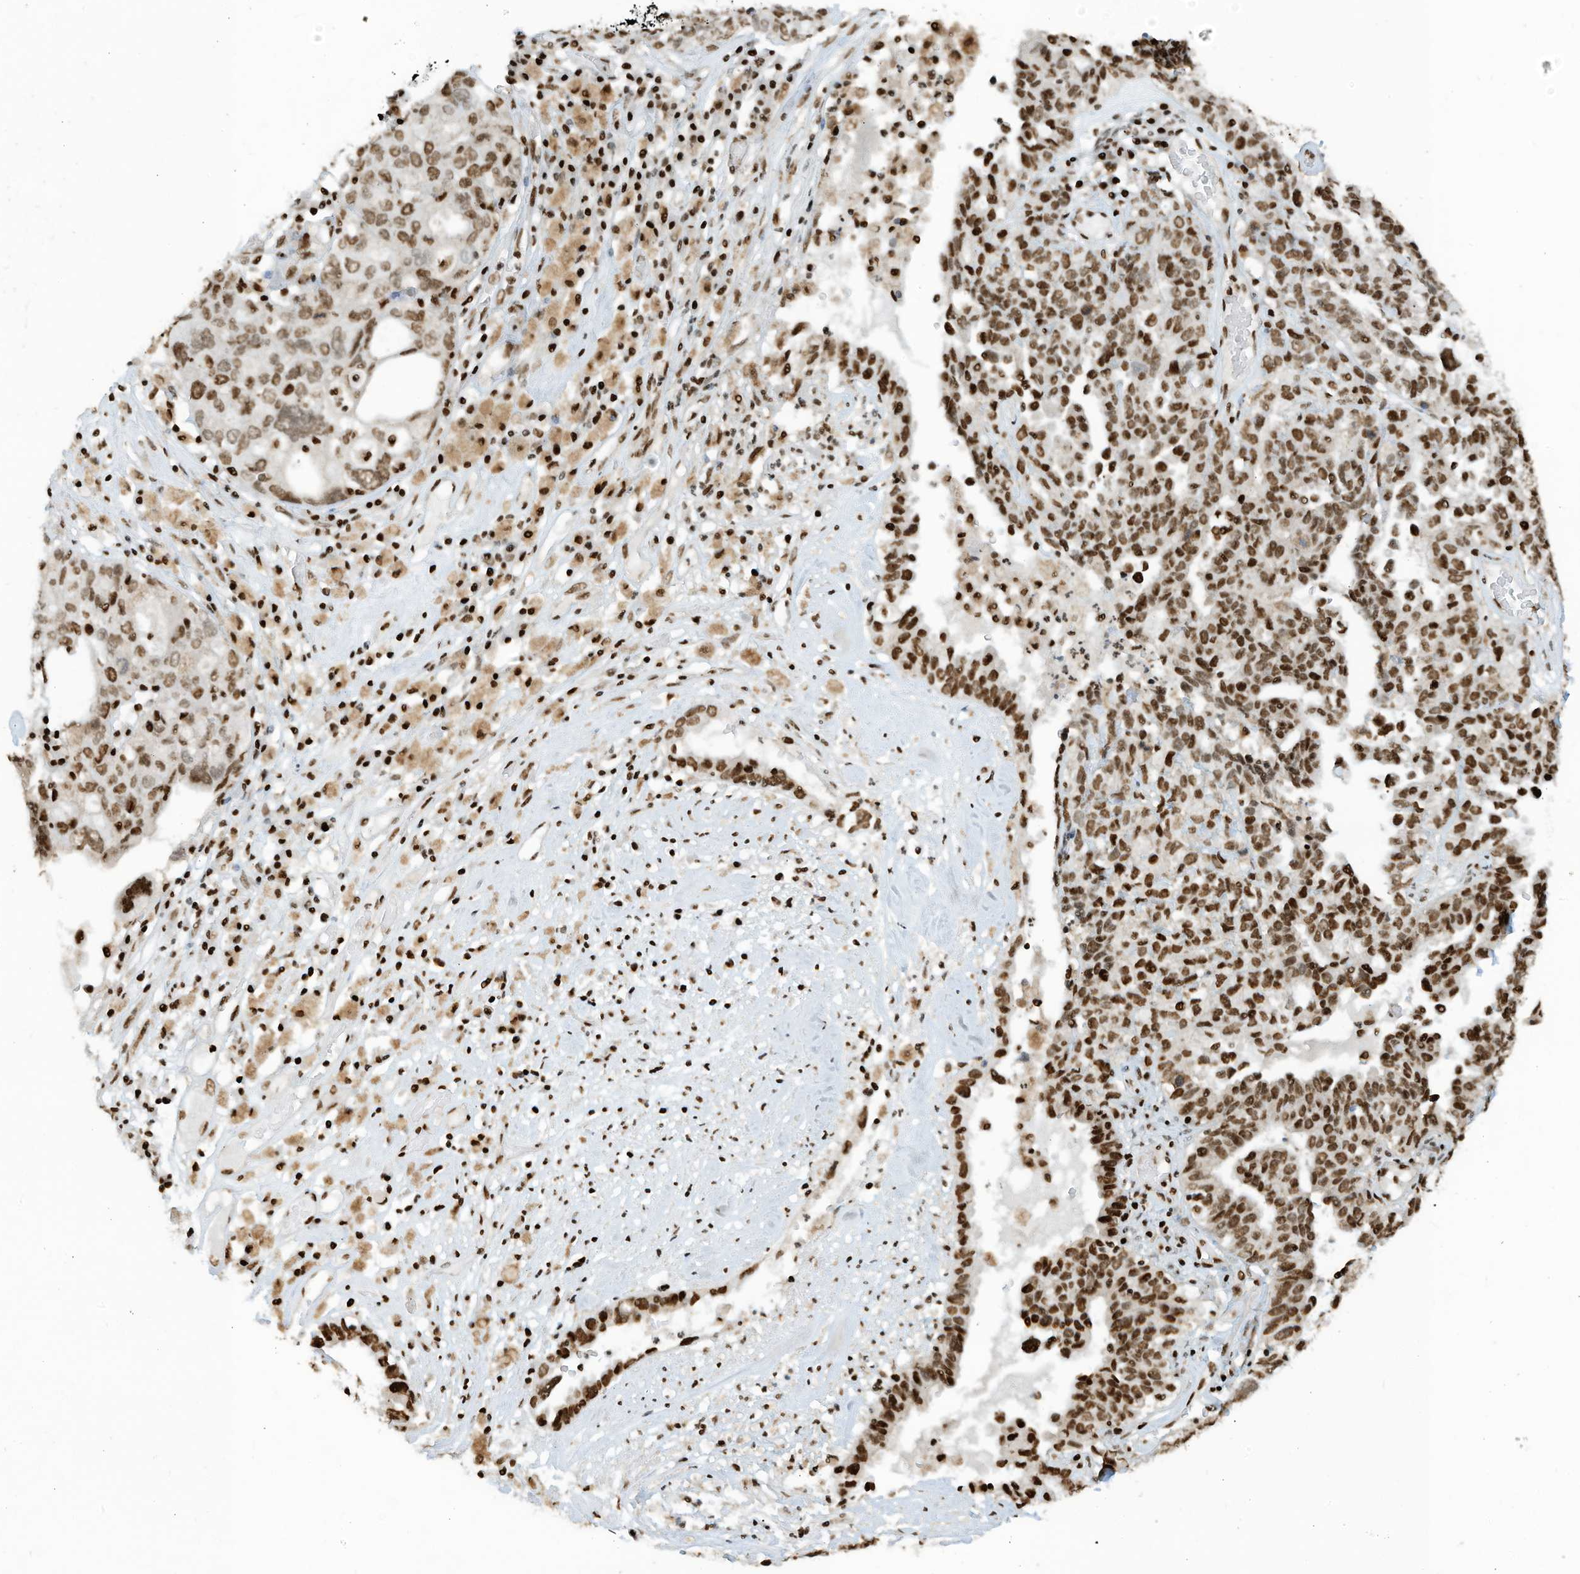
{"staining": {"intensity": "moderate", "quantity": ">75%", "location": "nuclear"}, "tissue": "ovarian cancer", "cell_type": "Tumor cells", "image_type": "cancer", "snomed": [{"axis": "morphology", "description": "Carcinoma, endometroid"}, {"axis": "topography", "description": "Ovary"}], "caption": "Brown immunohistochemical staining in human ovarian endometroid carcinoma exhibits moderate nuclear positivity in approximately >75% of tumor cells.", "gene": "SAMD15", "patient": {"sex": "female", "age": 62}}